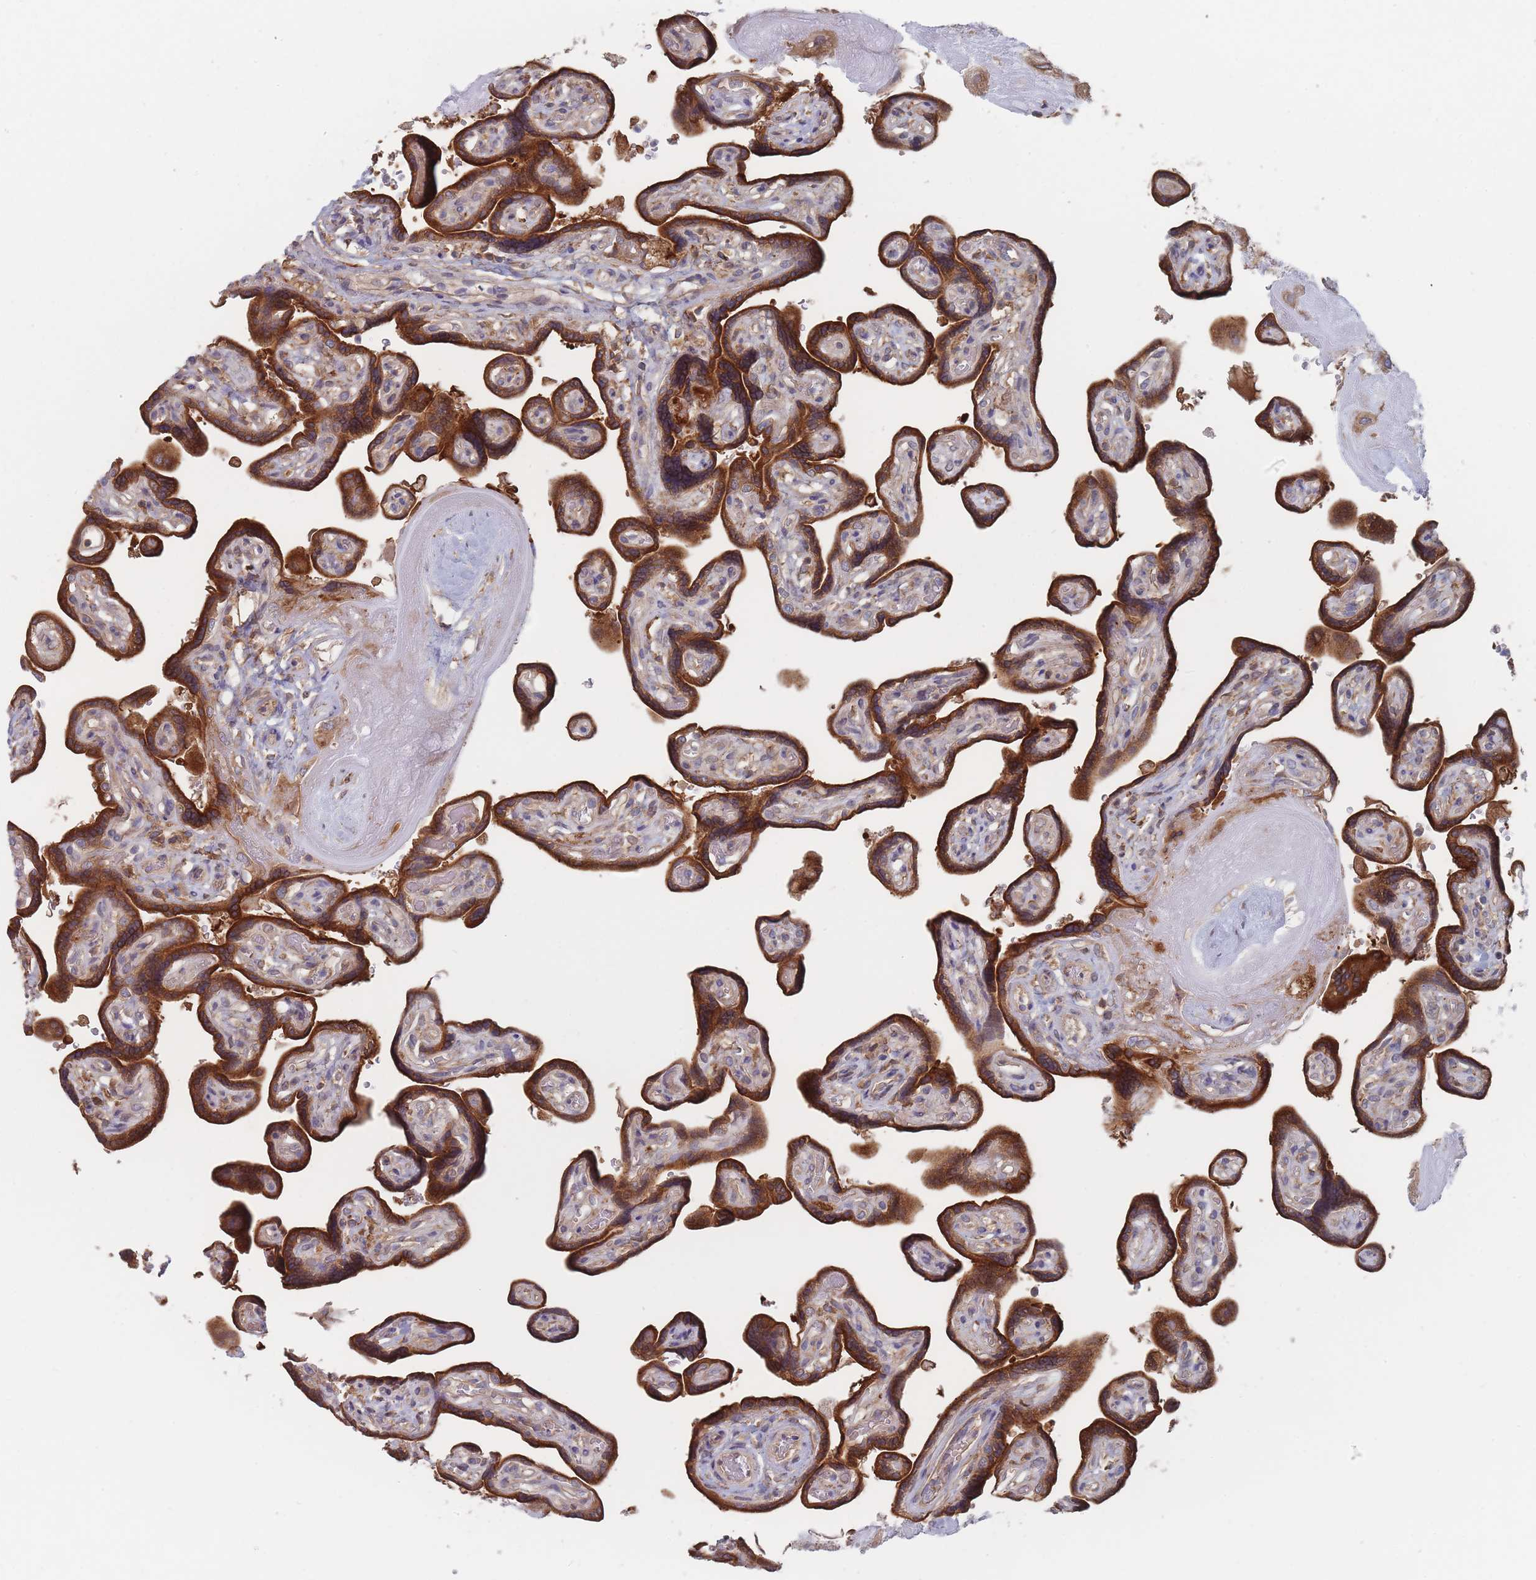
{"staining": {"intensity": "moderate", "quantity": ">75%", "location": "cytoplasmic/membranous"}, "tissue": "placenta", "cell_type": "Decidual cells", "image_type": "normal", "snomed": [{"axis": "morphology", "description": "Normal tissue, NOS"}, {"axis": "topography", "description": "Placenta"}], "caption": "High-magnification brightfield microscopy of normal placenta stained with DAB (3,3'-diaminobenzidine) (brown) and counterstained with hematoxylin (blue). decidual cells exhibit moderate cytoplasmic/membranous positivity is appreciated in about>75% of cells.", "gene": "KDSR", "patient": {"sex": "female", "age": 32}}